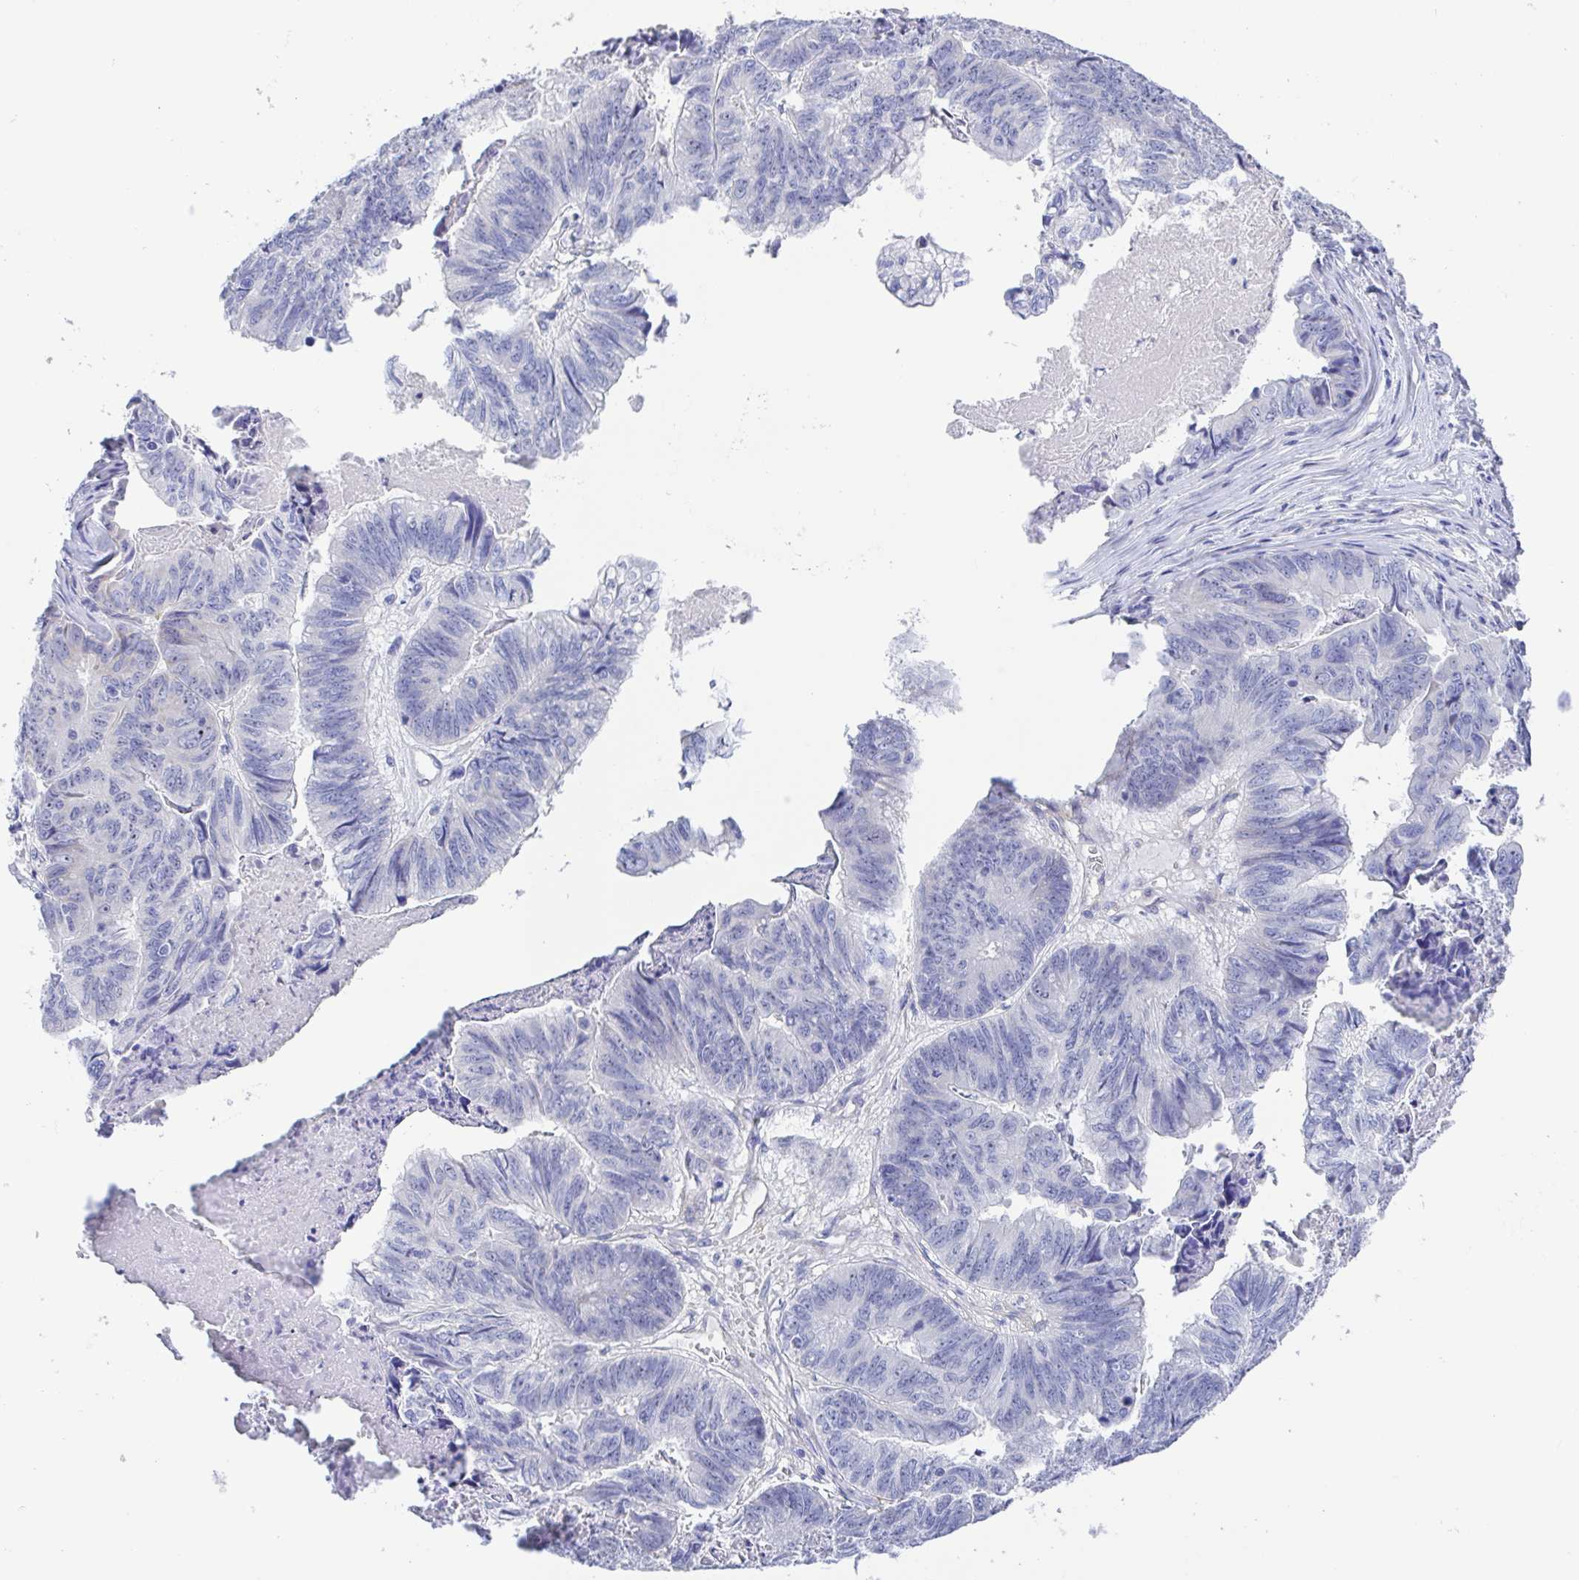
{"staining": {"intensity": "negative", "quantity": "none", "location": "none"}, "tissue": "stomach cancer", "cell_type": "Tumor cells", "image_type": "cancer", "snomed": [{"axis": "morphology", "description": "Adenocarcinoma, NOS"}, {"axis": "topography", "description": "Stomach, lower"}], "caption": "Stomach adenocarcinoma stained for a protein using immunohistochemistry (IHC) reveals no staining tumor cells.", "gene": "MUCL3", "patient": {"sex": "male", "age": 77}}